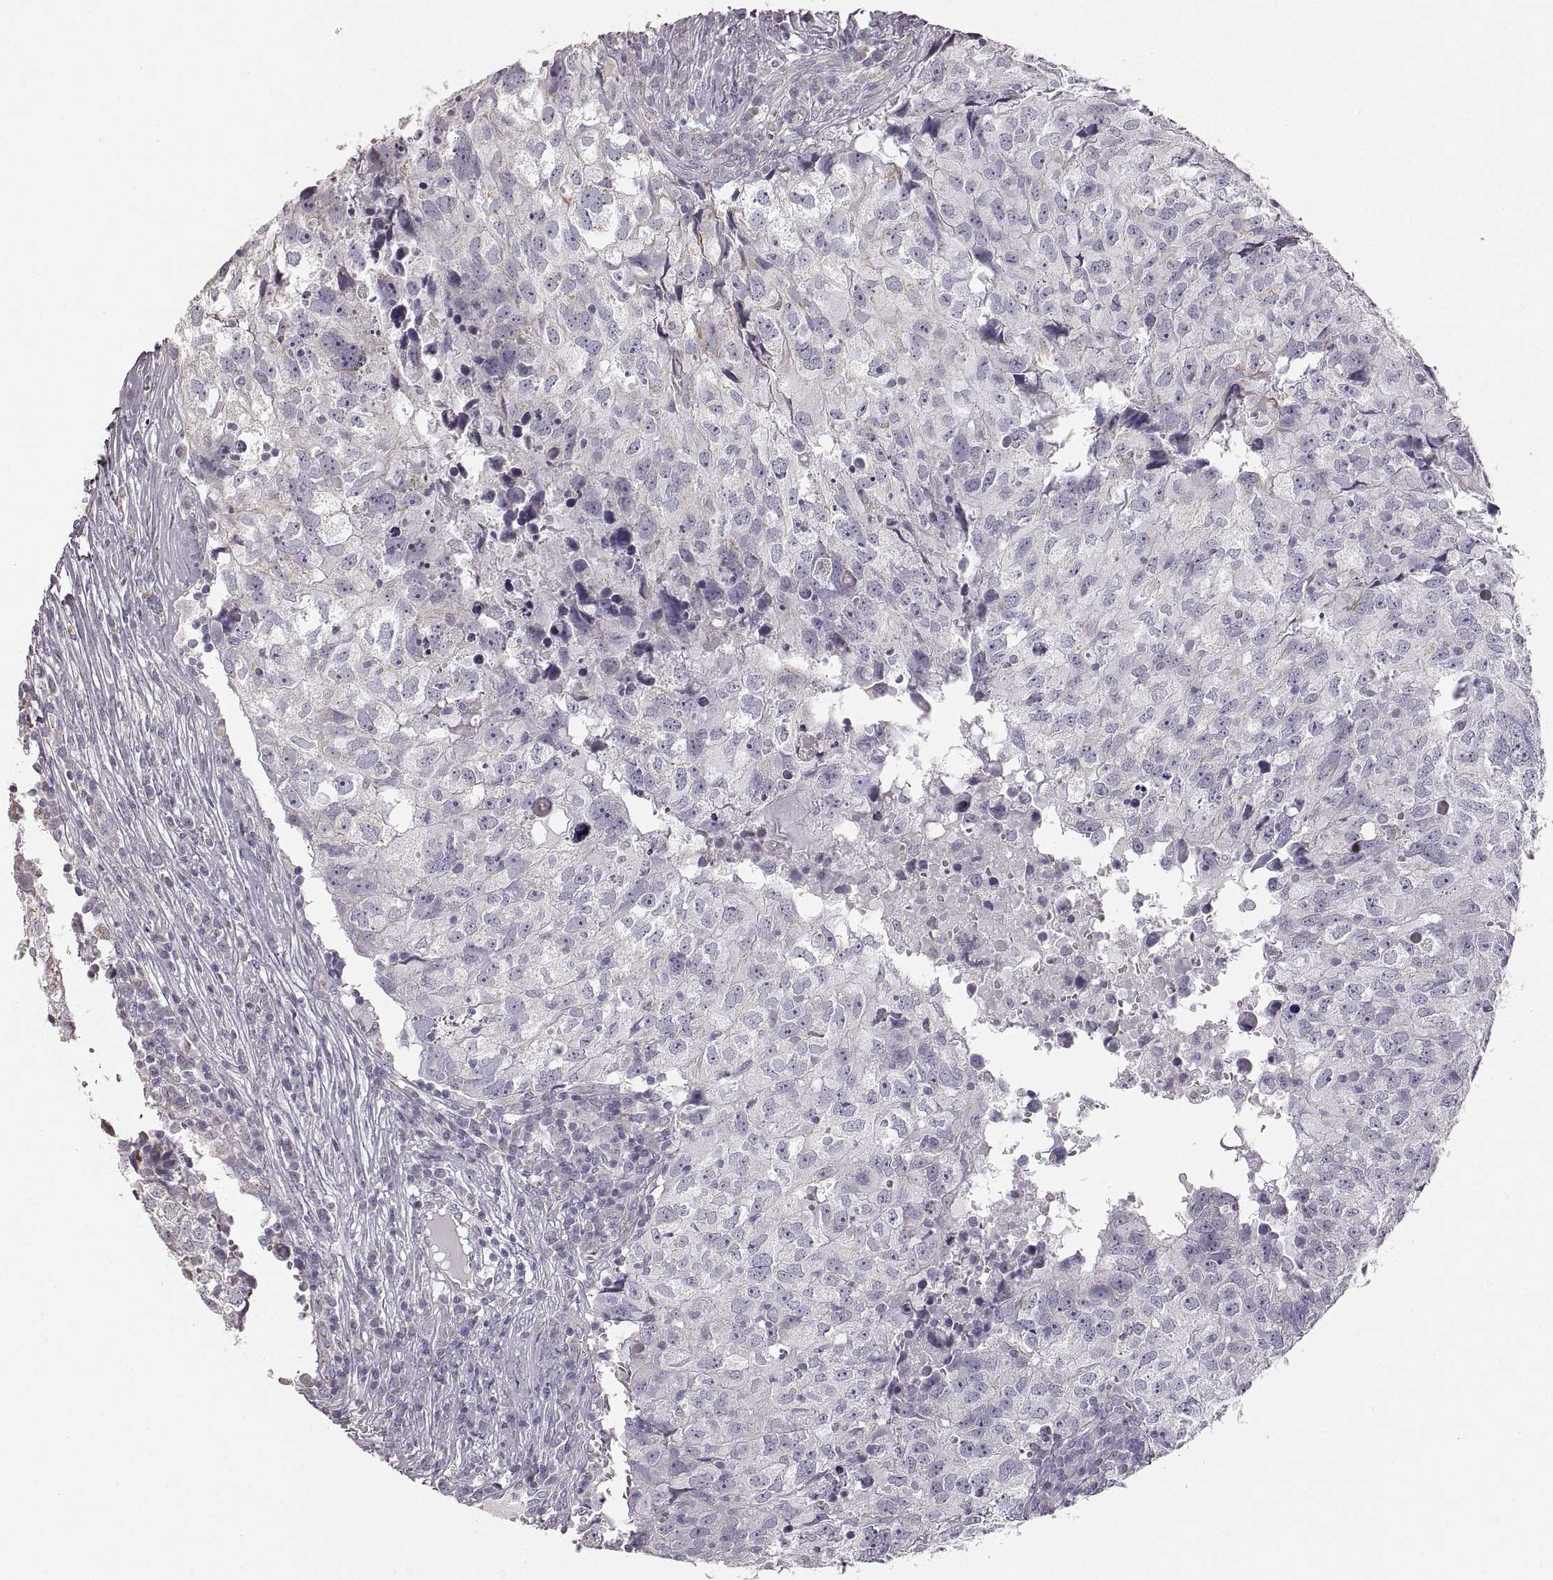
{"staining": {"intensity": "negative", "quantity": "none", "location": "none"}, "tissue": "breast cancer", "cell_type": "Tumor cells", "image_type": "cancer", "snomed": [{"axis": "morphology", "description": "Duct carcinoma"}, {"axis": "topography", "description": "Breast"}], "caption": "IHC of invasive ductal carcinoma (breast) demonstrates no expression in tumor cells.", "gene": "RDH13", "patient": {"sex": "female", "age": 30}}